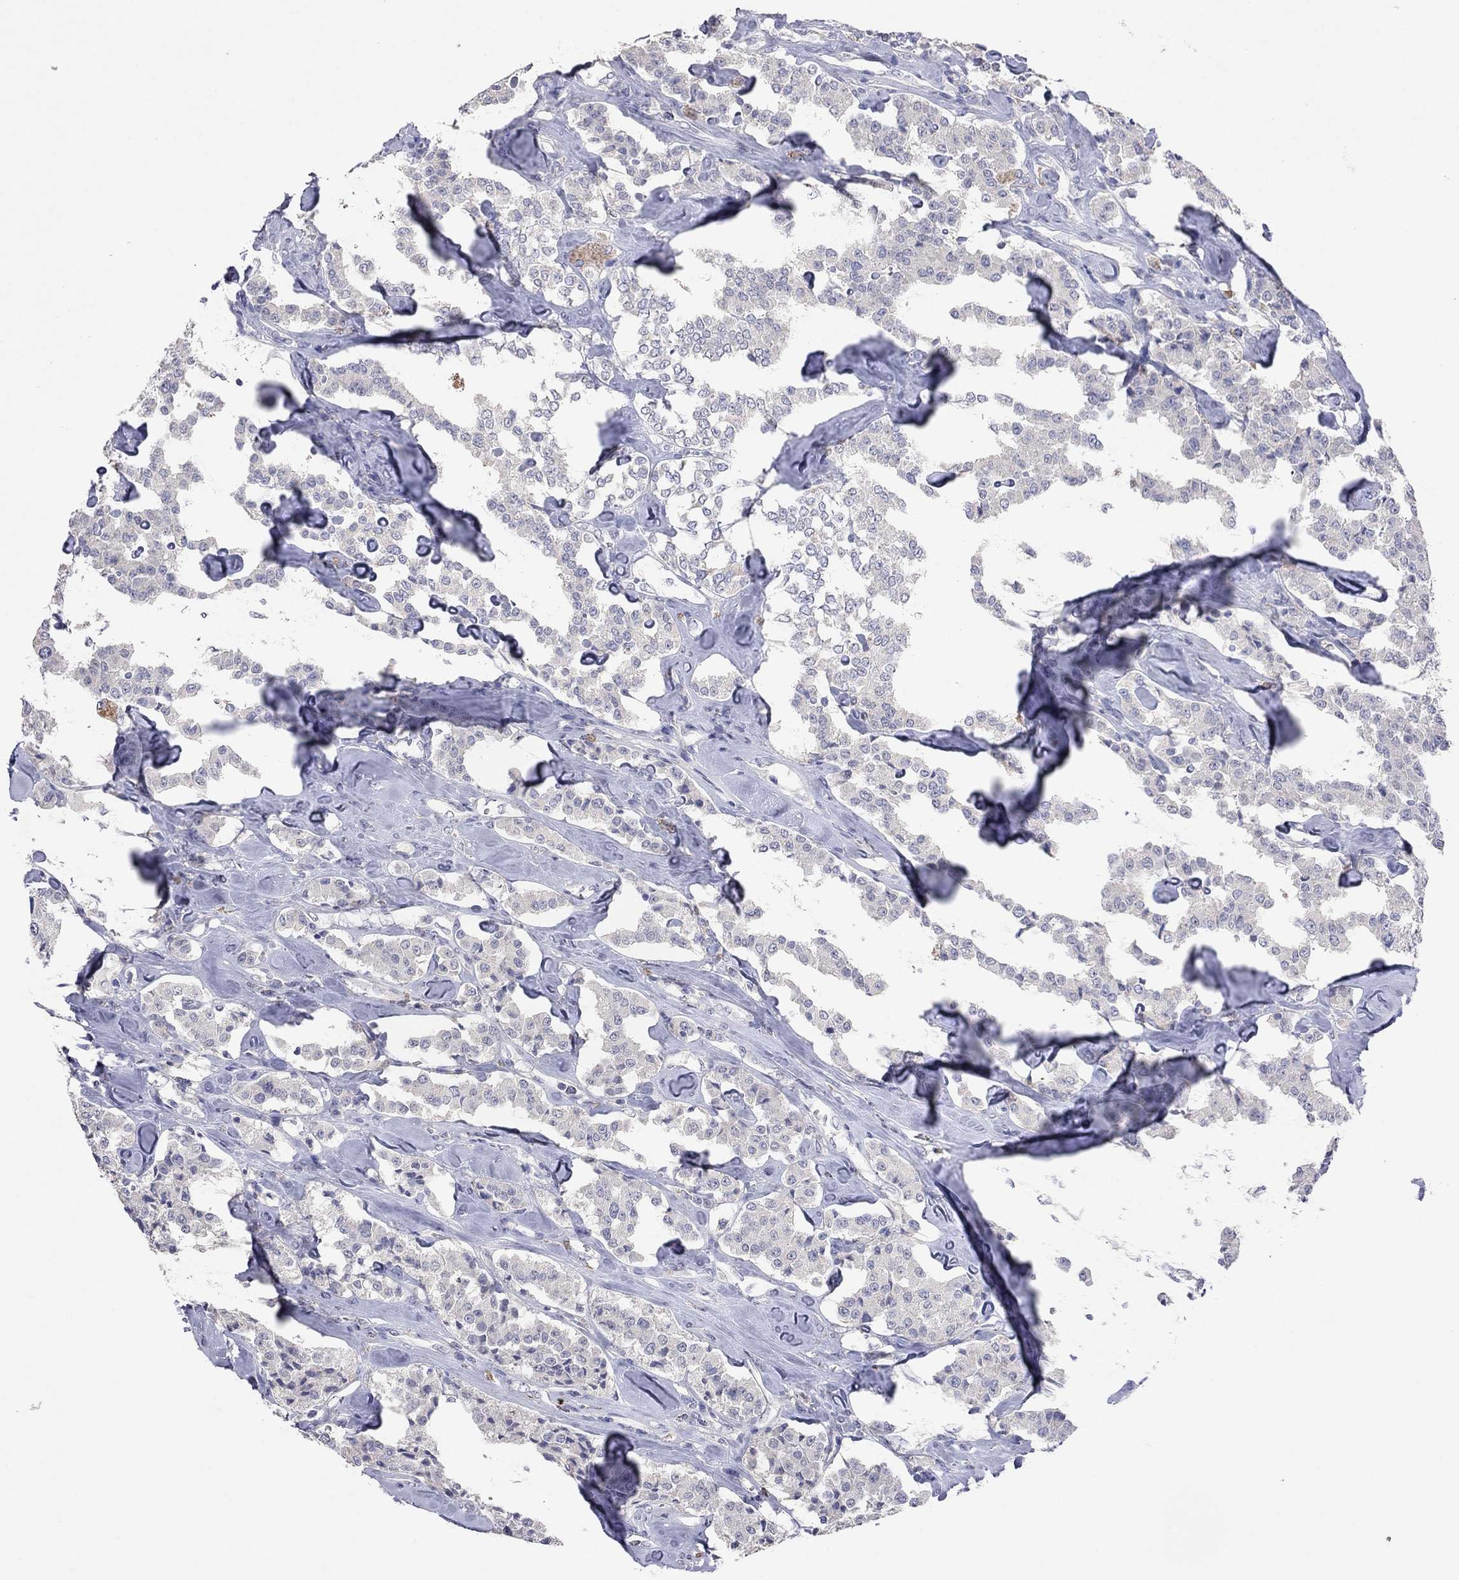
{"staining": {"intensity": "negative", "quantity": "none", "location": "none"}, "tissue": "carcinoid", "cell_type": "Tumor cells", "image_type": "cancer", "snomed": [{"axis": "morphology", "description": "Carcinoid, malignant, NOS"}, {"axis": "topography", "description": "Pancreas"}], "caption": "Immunohistochemical staining of human carcinoid (malignant) displays no significant positivity in tumor cells.", "gene": "MMP13", "patient": {"sex": "male", "age": 41}}